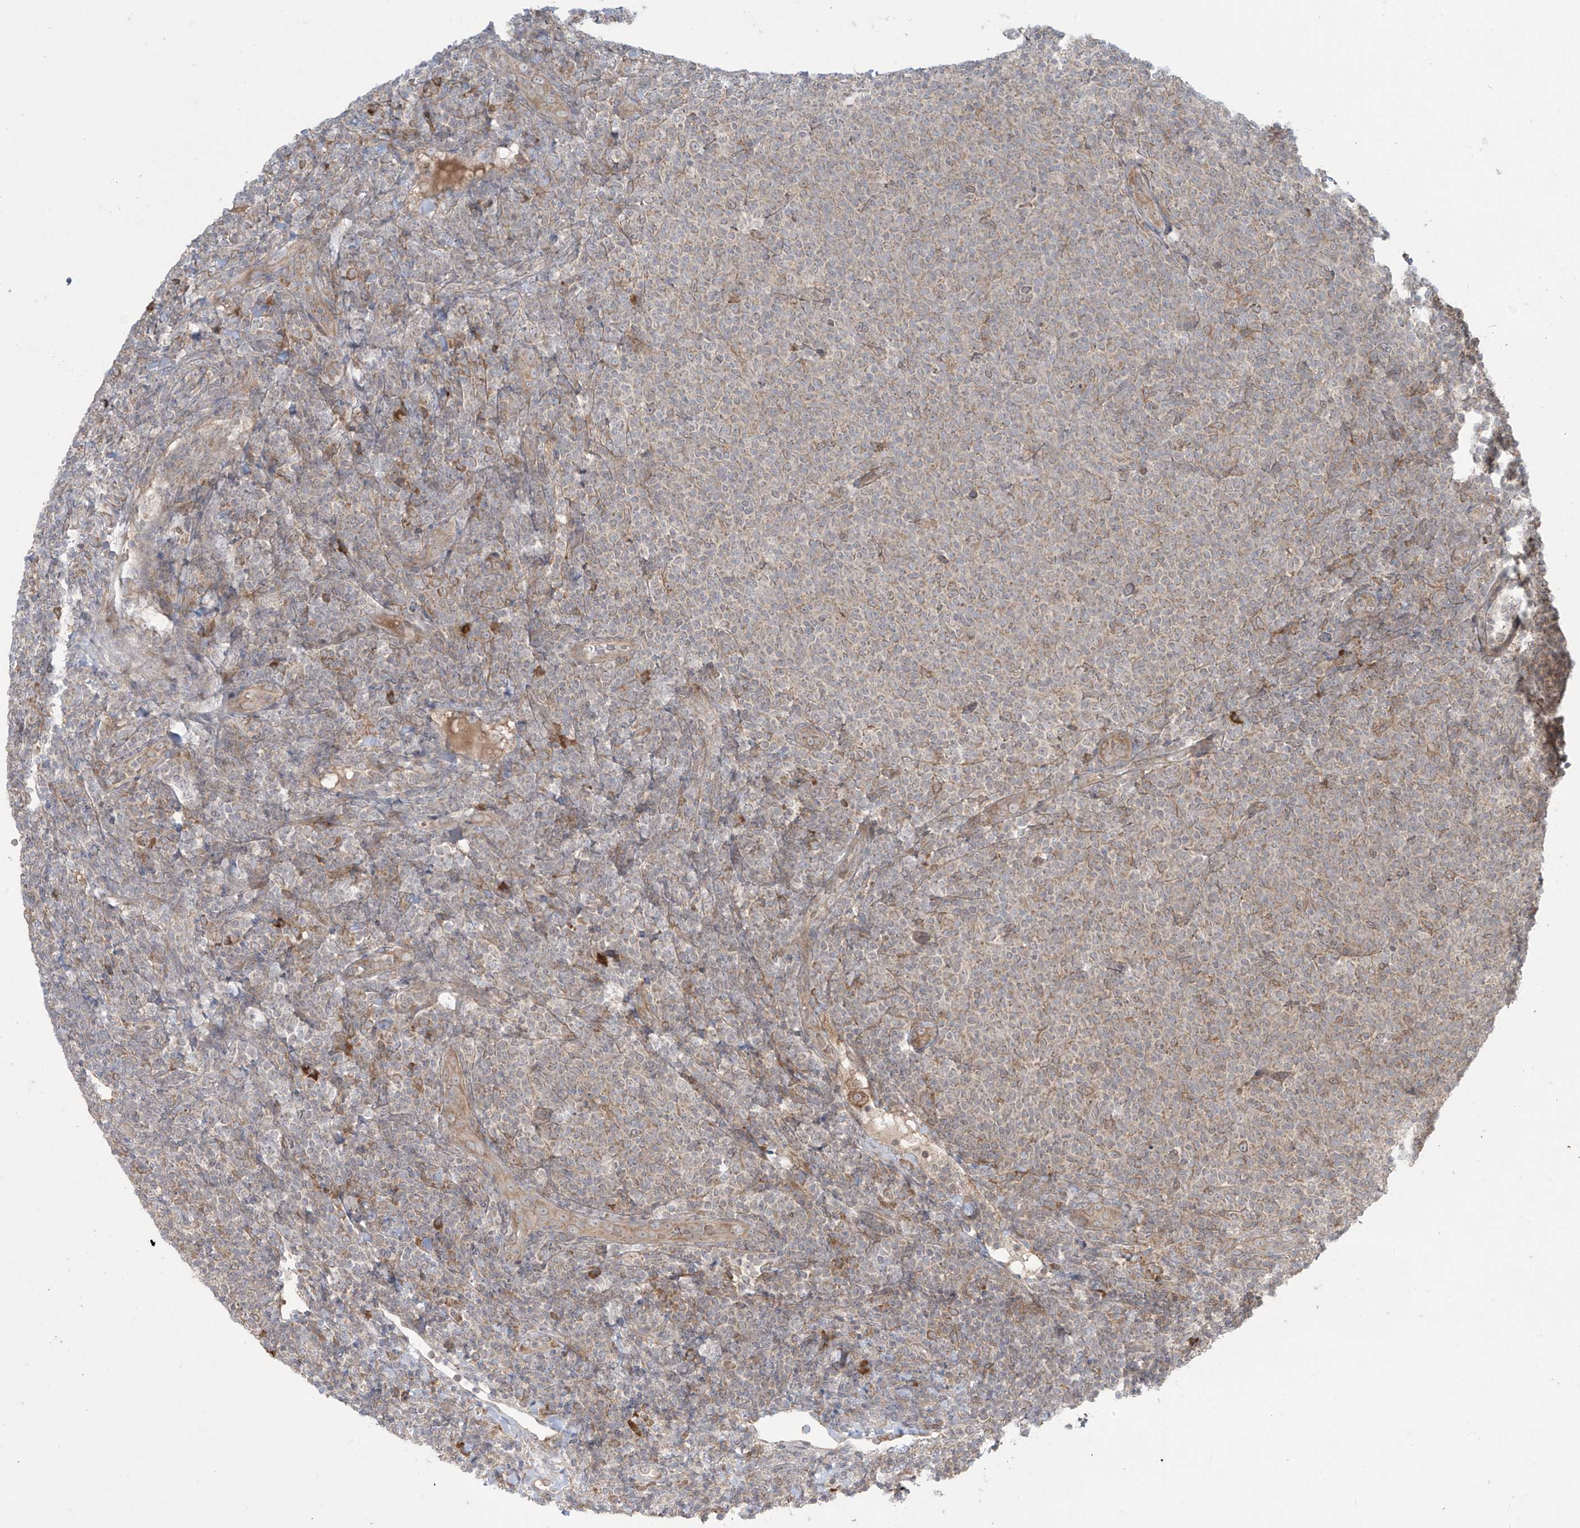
{"staining": {"intensity": "weak", "quantity": "<25%", "location": "cytoplasmic/membranous"}, "tissue": "lymphoma", "cell_type": "Tumor cells", "image_type": "cancer", "snomed": [{"axis": "morphology", "description": "Malignant lymphoma, non-Hodgkin's type, Low grade"}, {"axis": "topography", "description": "Lymph node"}], "caption": "This is an immunohistochemistry (IHC) image of malignant lymphoma, non-Hodgkin's type (low-grade). There is no expression in tumor cells.", "gene": "PPAT", "patient": {"sex": "male", "age": 66}}